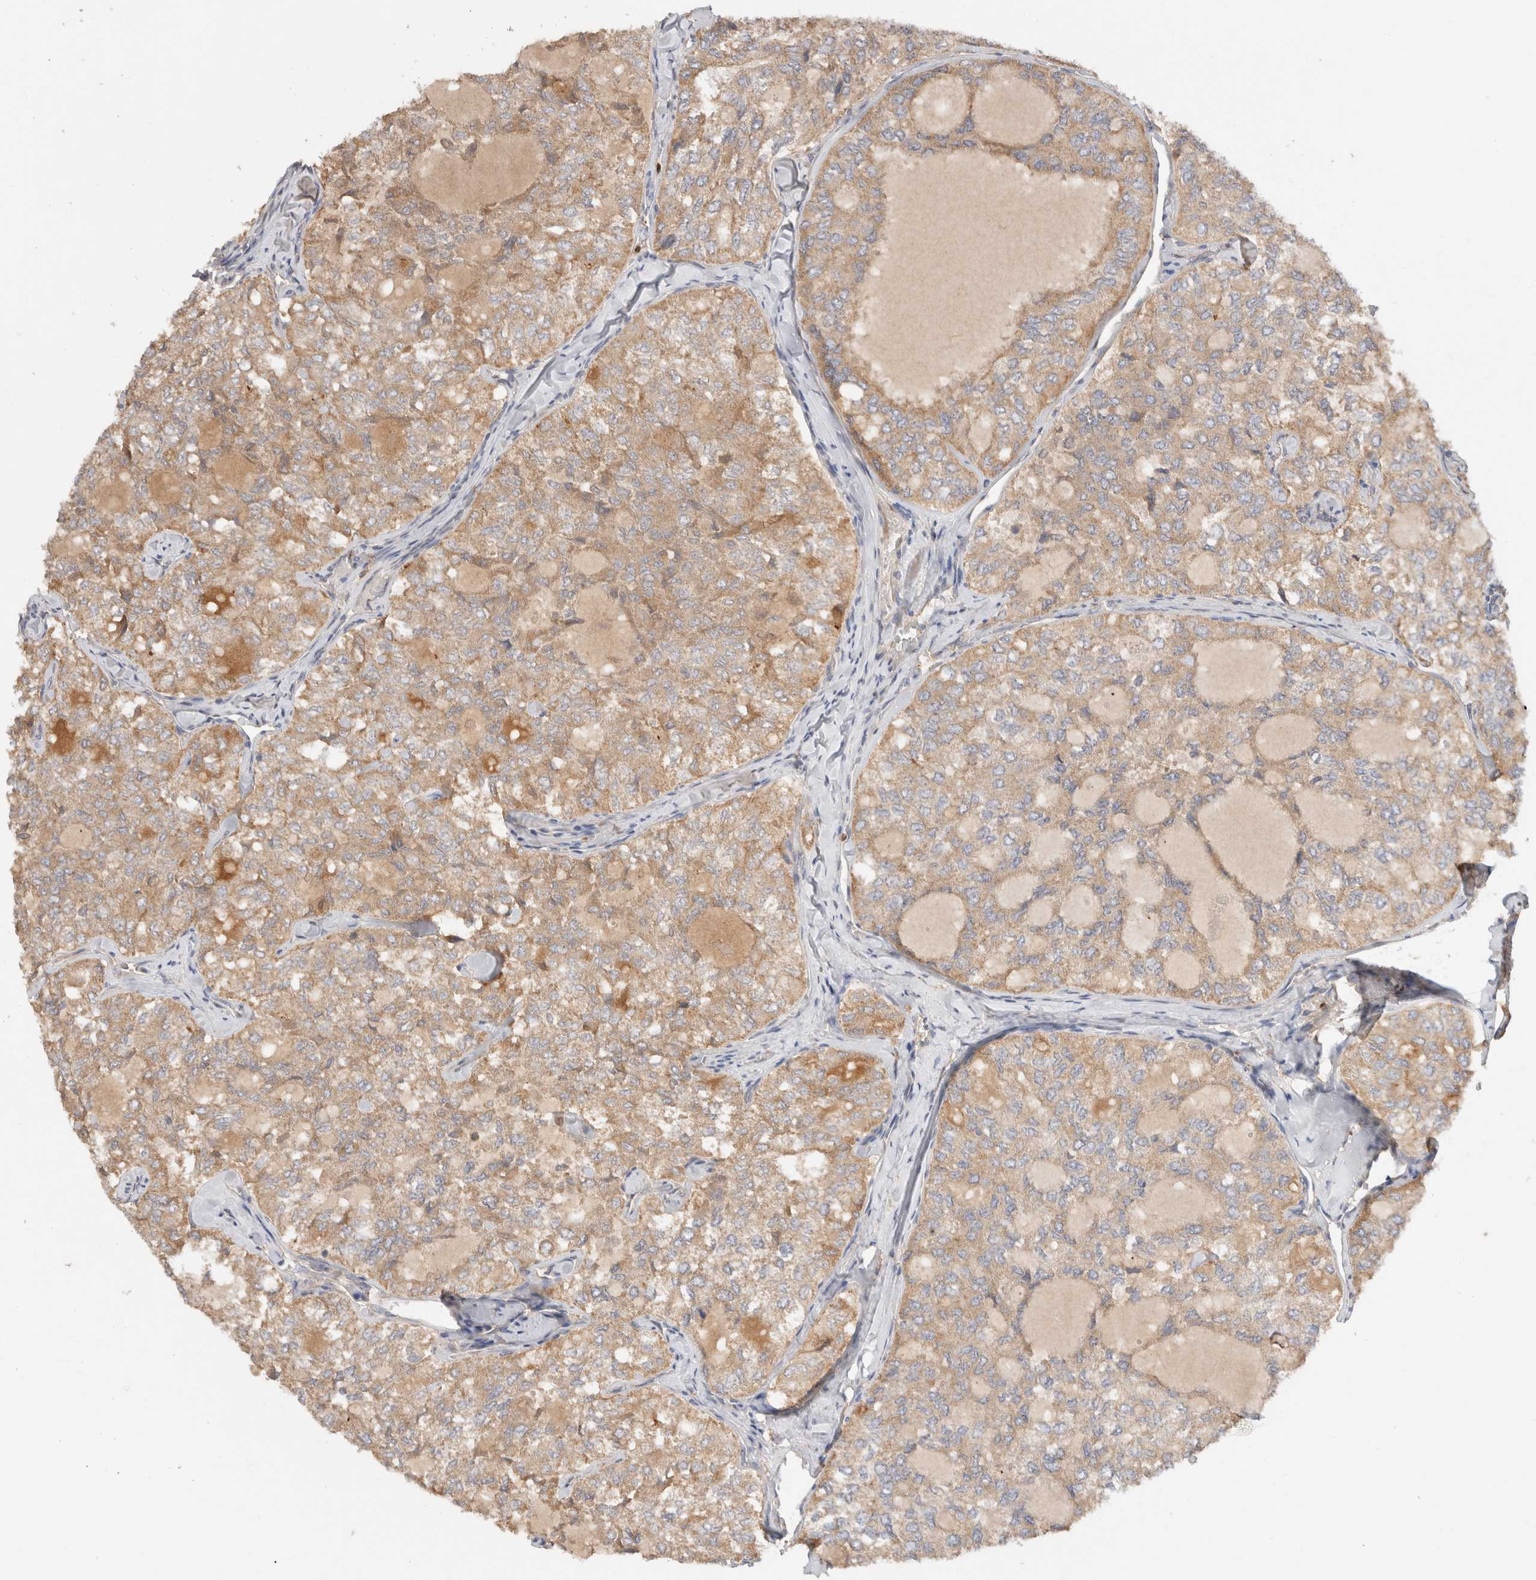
{"staining": {"intensity": "weak", "quantity": ">75%", "location": "cytoplasmic/membranous"}, "tissue": "thyroid cancer", "cell_type": "Tumor cells", "image_type": "cancer", "snomed": [{"axis": "morphology", "description": "Follicular adenoma carcinoma, NOS"}, {"axis": "topography", "description": "Thyroid gland"}], "caption": "The immunohistochemical stain shows weak cytoplasmic/membranous positivity in tumor cells of follicular adenoma carcinoma (thyroid) tissue.", "gene": "SGK3", "patient": {"sex": "male", "age": 75}}